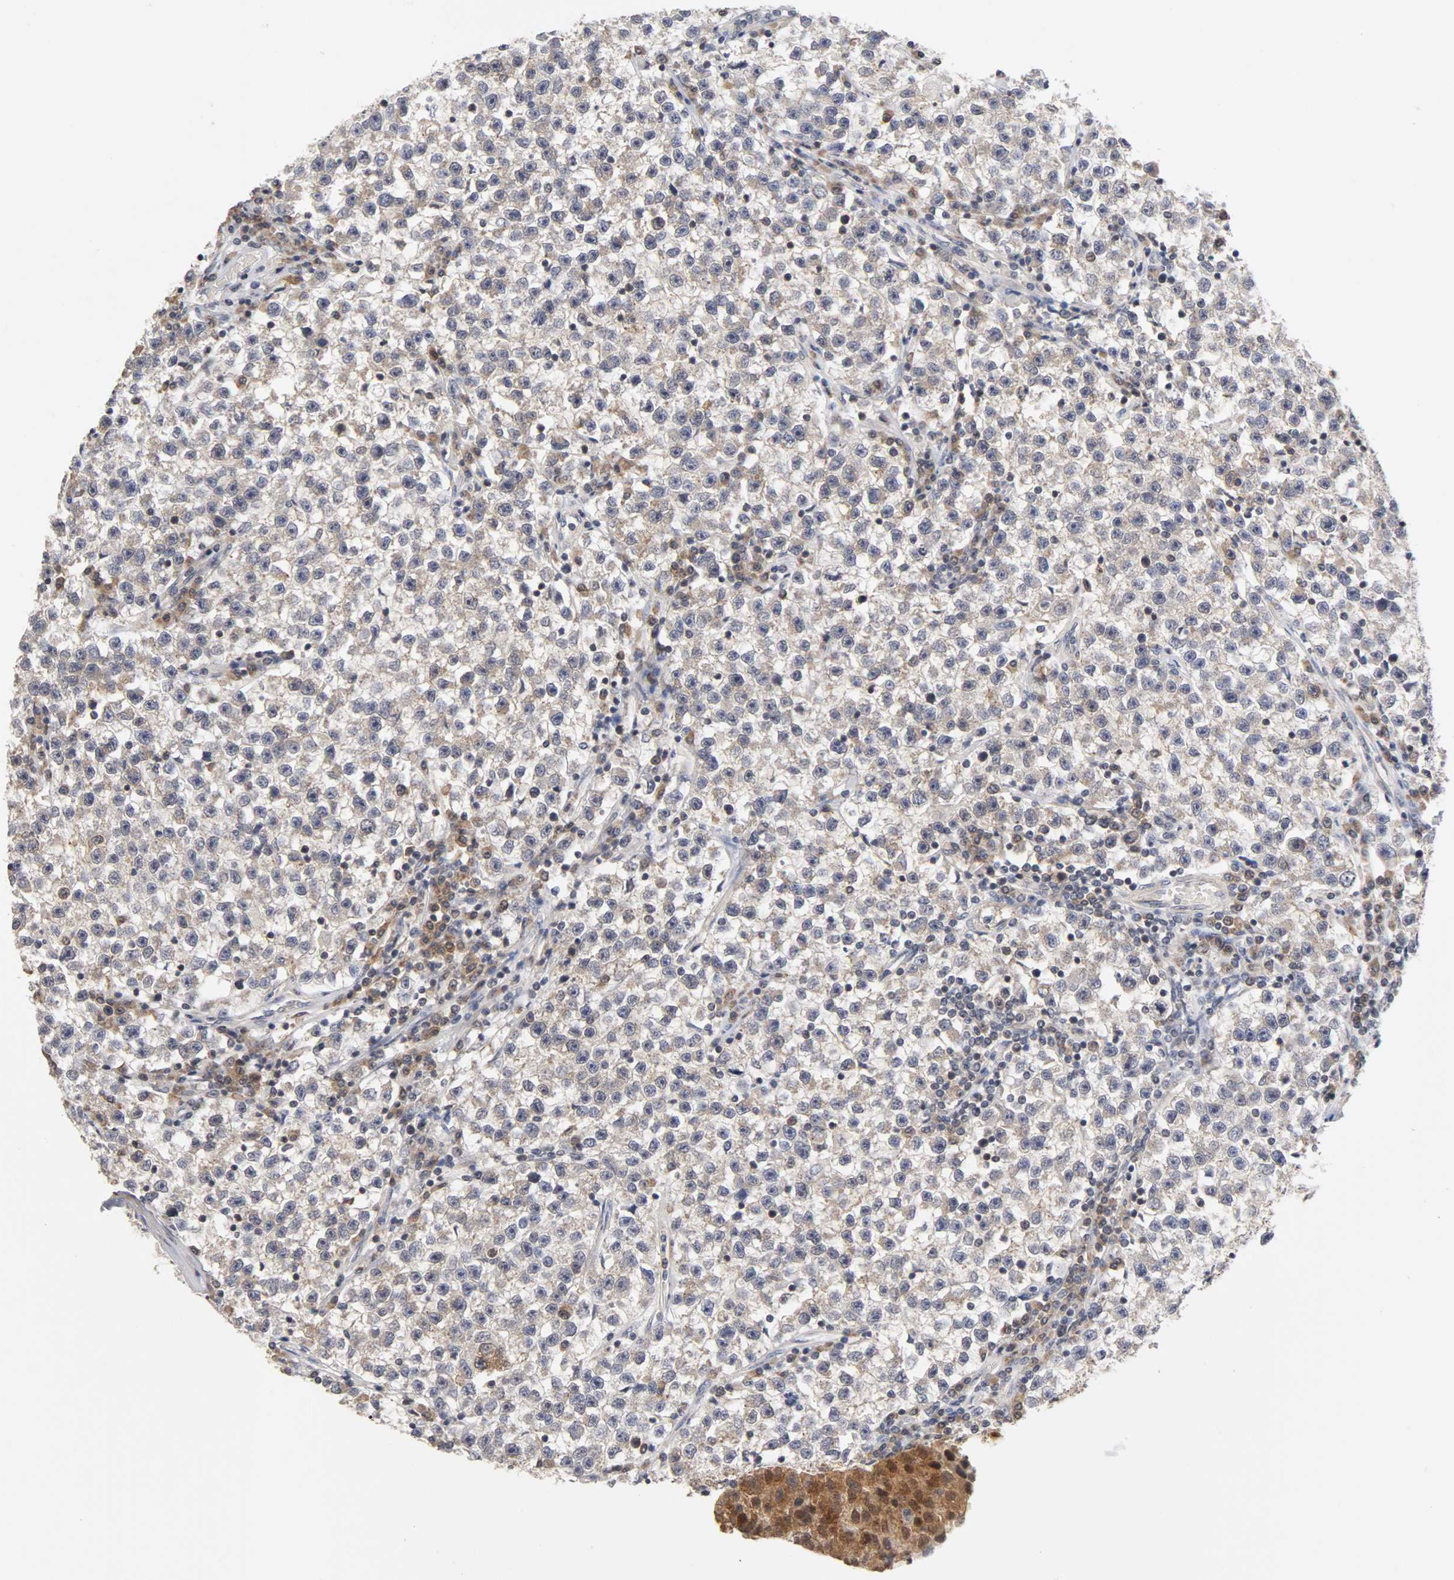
{"staining": {"intensity": "negative", "quantity": "none", "location": "none"}, "tissue": "testis cancer", "cell_type": "Tumor cells", "image_type": "cancer", "snomed": [{"axis": "morphology", "description": "Seminoma, NOS"}, {"axis": "topography", "description": "Testis"}], "caption": "An image of testis seminoma stained for a protein exhibits no brown staining in tumor cells.", "gene": "UBE2M", "patient": {"sex": "male", "age": 22}}